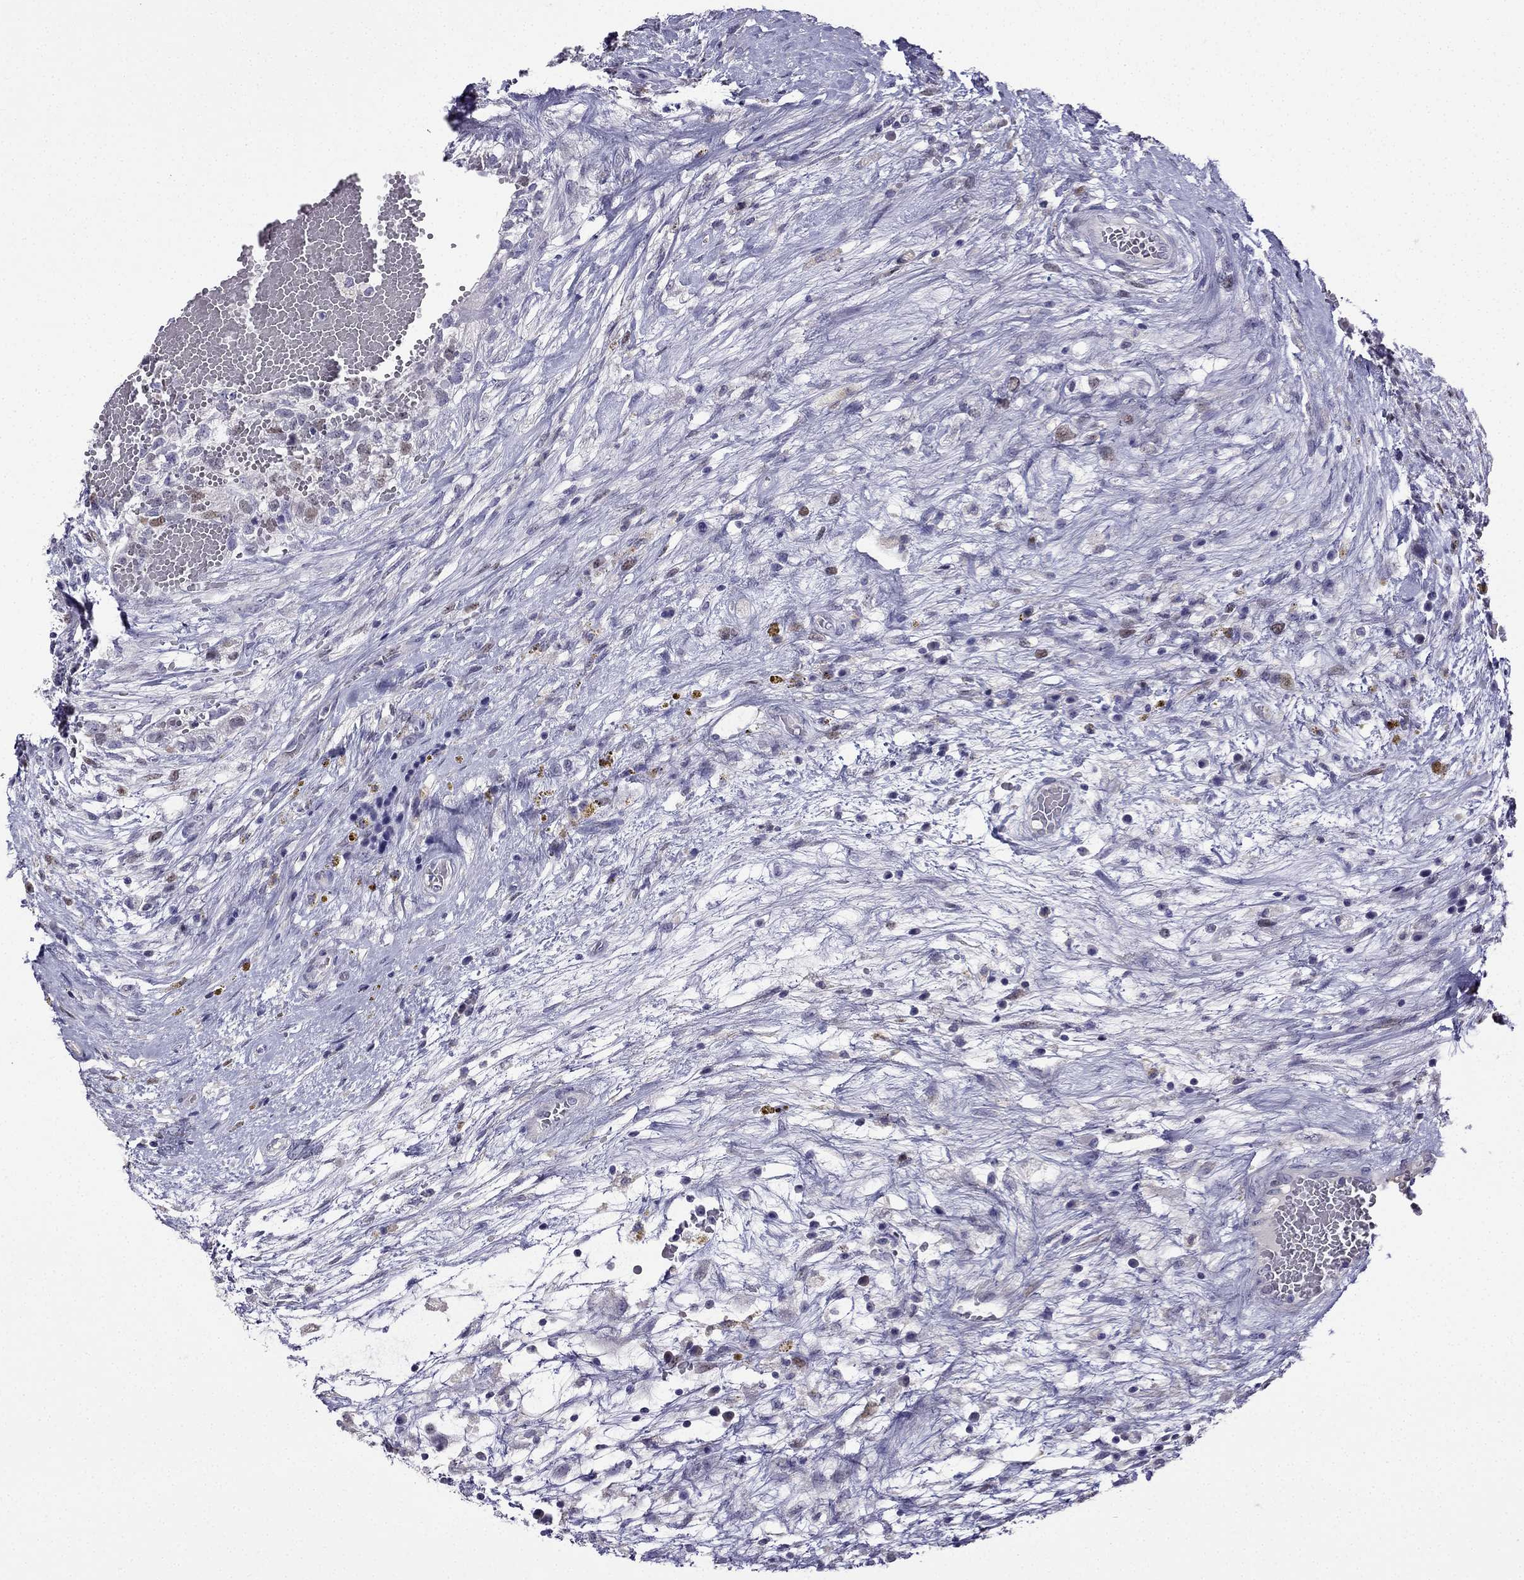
{"staining": {"intensity": "moderate", "quantity": "<25%", "location": "nuclear"}, "tissue": "testis cancer", "cell_type": "Tumor cells", "image_type": "cancer", "snomed": [{"axis": "morphology", "description": "Normal tissue, NOS"}, {"axis": "morphology", "description": "Carcinoma, Embryonal, NOS"}, {"axis": "topography", "description": "Testis"}, {"axis": "topography", "description": "Epididymis"}], "caption": "Testis embryonal carcinoma stained with a protein marker reveals moderate staining in tumor cells.", "gene": "UHRF1", "patient": {"sex": "male", "age": 32}}